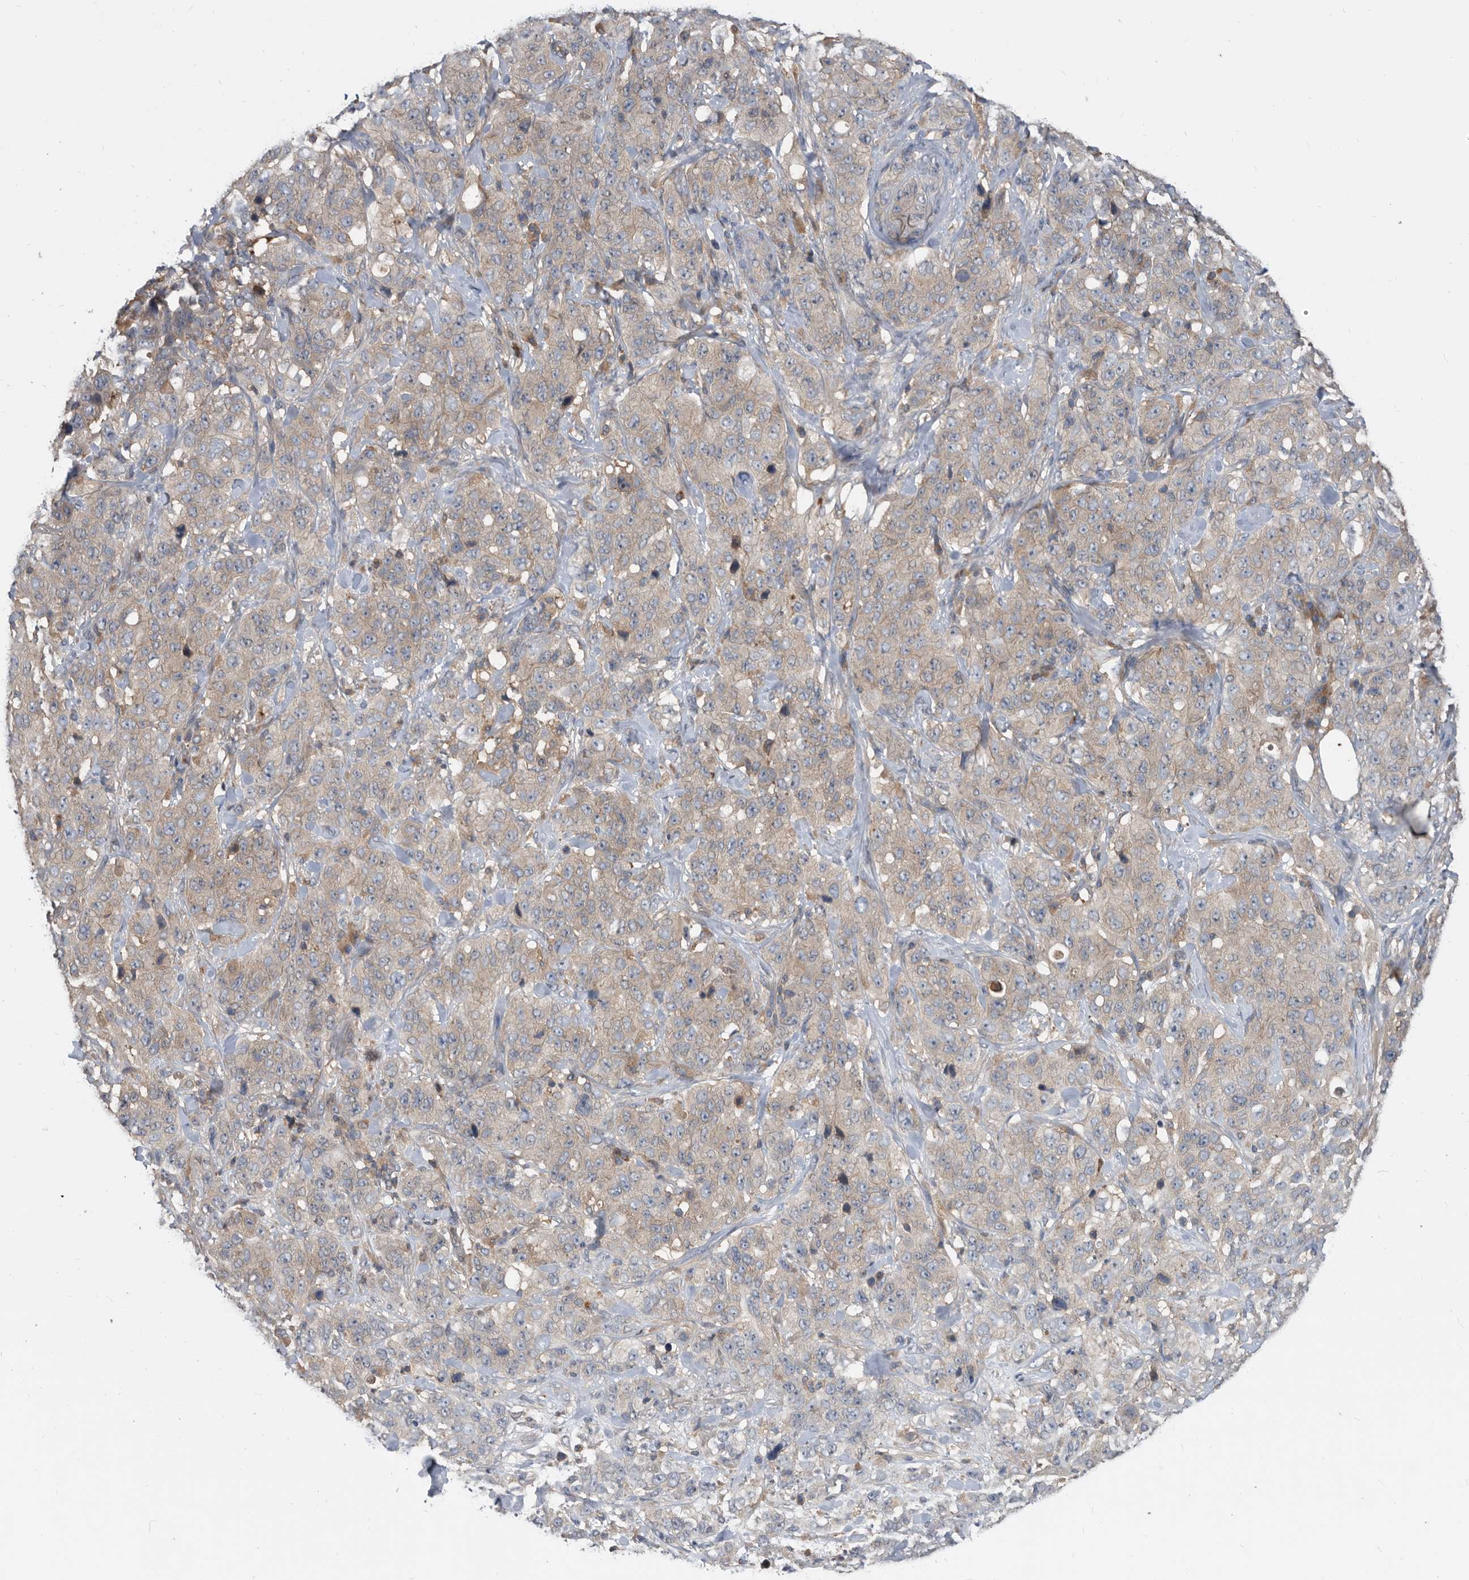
{"staining": {"intensity": "weak", "quantity": "<25%", "location": "cytoplasmic/membranous"}, "tissue": "stomach cancer", "cell_type": "Tumor cells", "image_type": "cancer", "snomed": [{"axis": "morphology", "description": "Adenocarcinoma, NOS"}, {"axis": "topography", "description": "Stomach"}], "caption": "Stomach cancer was stained to show a protein in brown. There is no significant staining in tumor cells.", "gene": "APEH", "patient": {"sex": "male", "age": 48}}